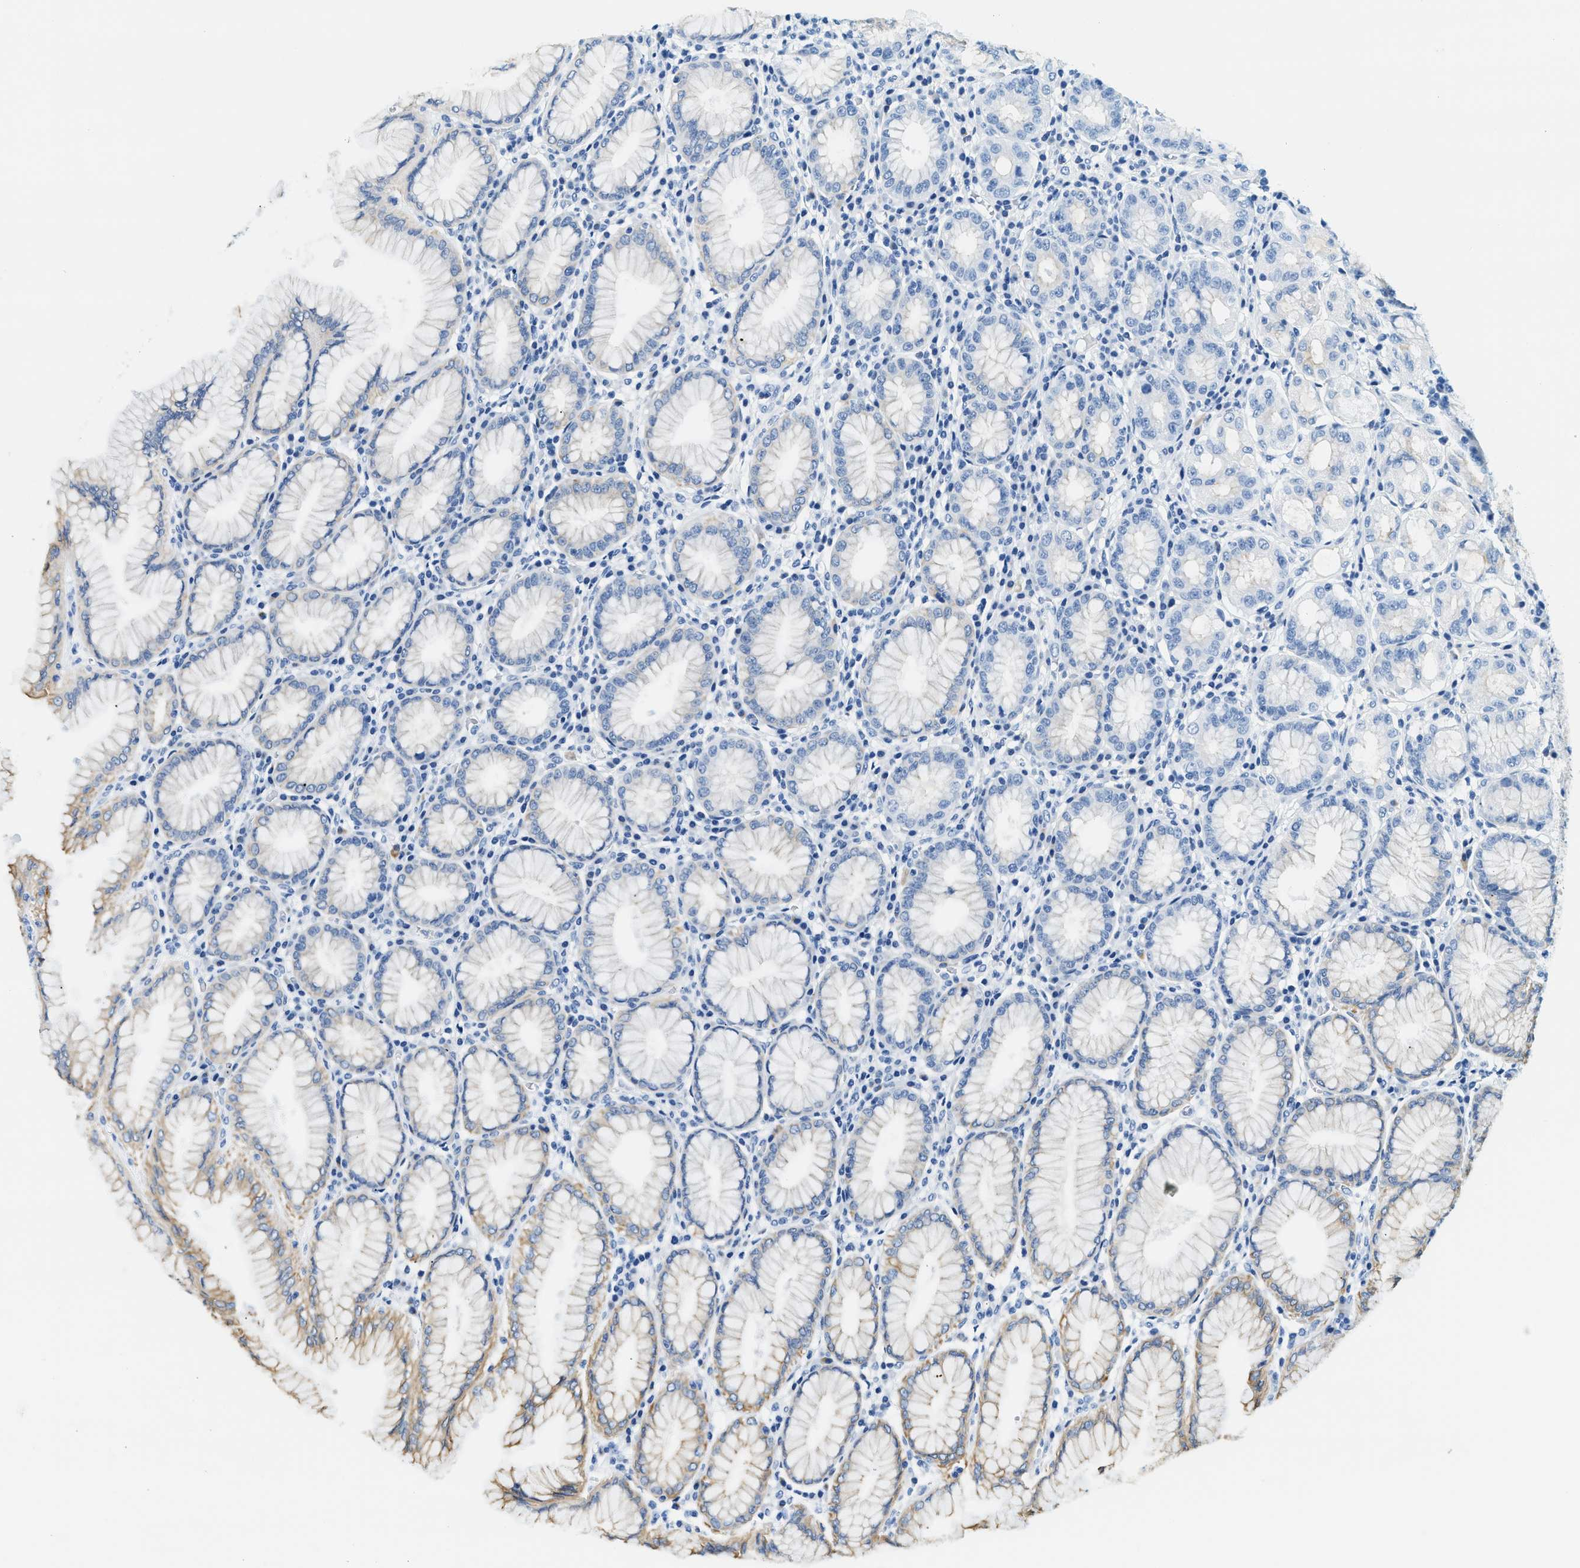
{"staining": {"intensity": "weak", "quantity": "<25%", "location": "cytoplasmic/membranous"}, "tissue": "stomach", "cell_type": "Glandular cells", "image_type": "normal", "snomed": [{"axis": "morphology", "description": "Normal tissue, NOS"}, {"axis": "topography", "description": "Stomach"}, {"axis": "topography", "description": "Stomach, lower"}], "caption": "The photomicrograph demonstrates no staining of glandular cells in normal stomach.", "gene": "STXBP2", "patient": {"sex": "female", "age": 56}}